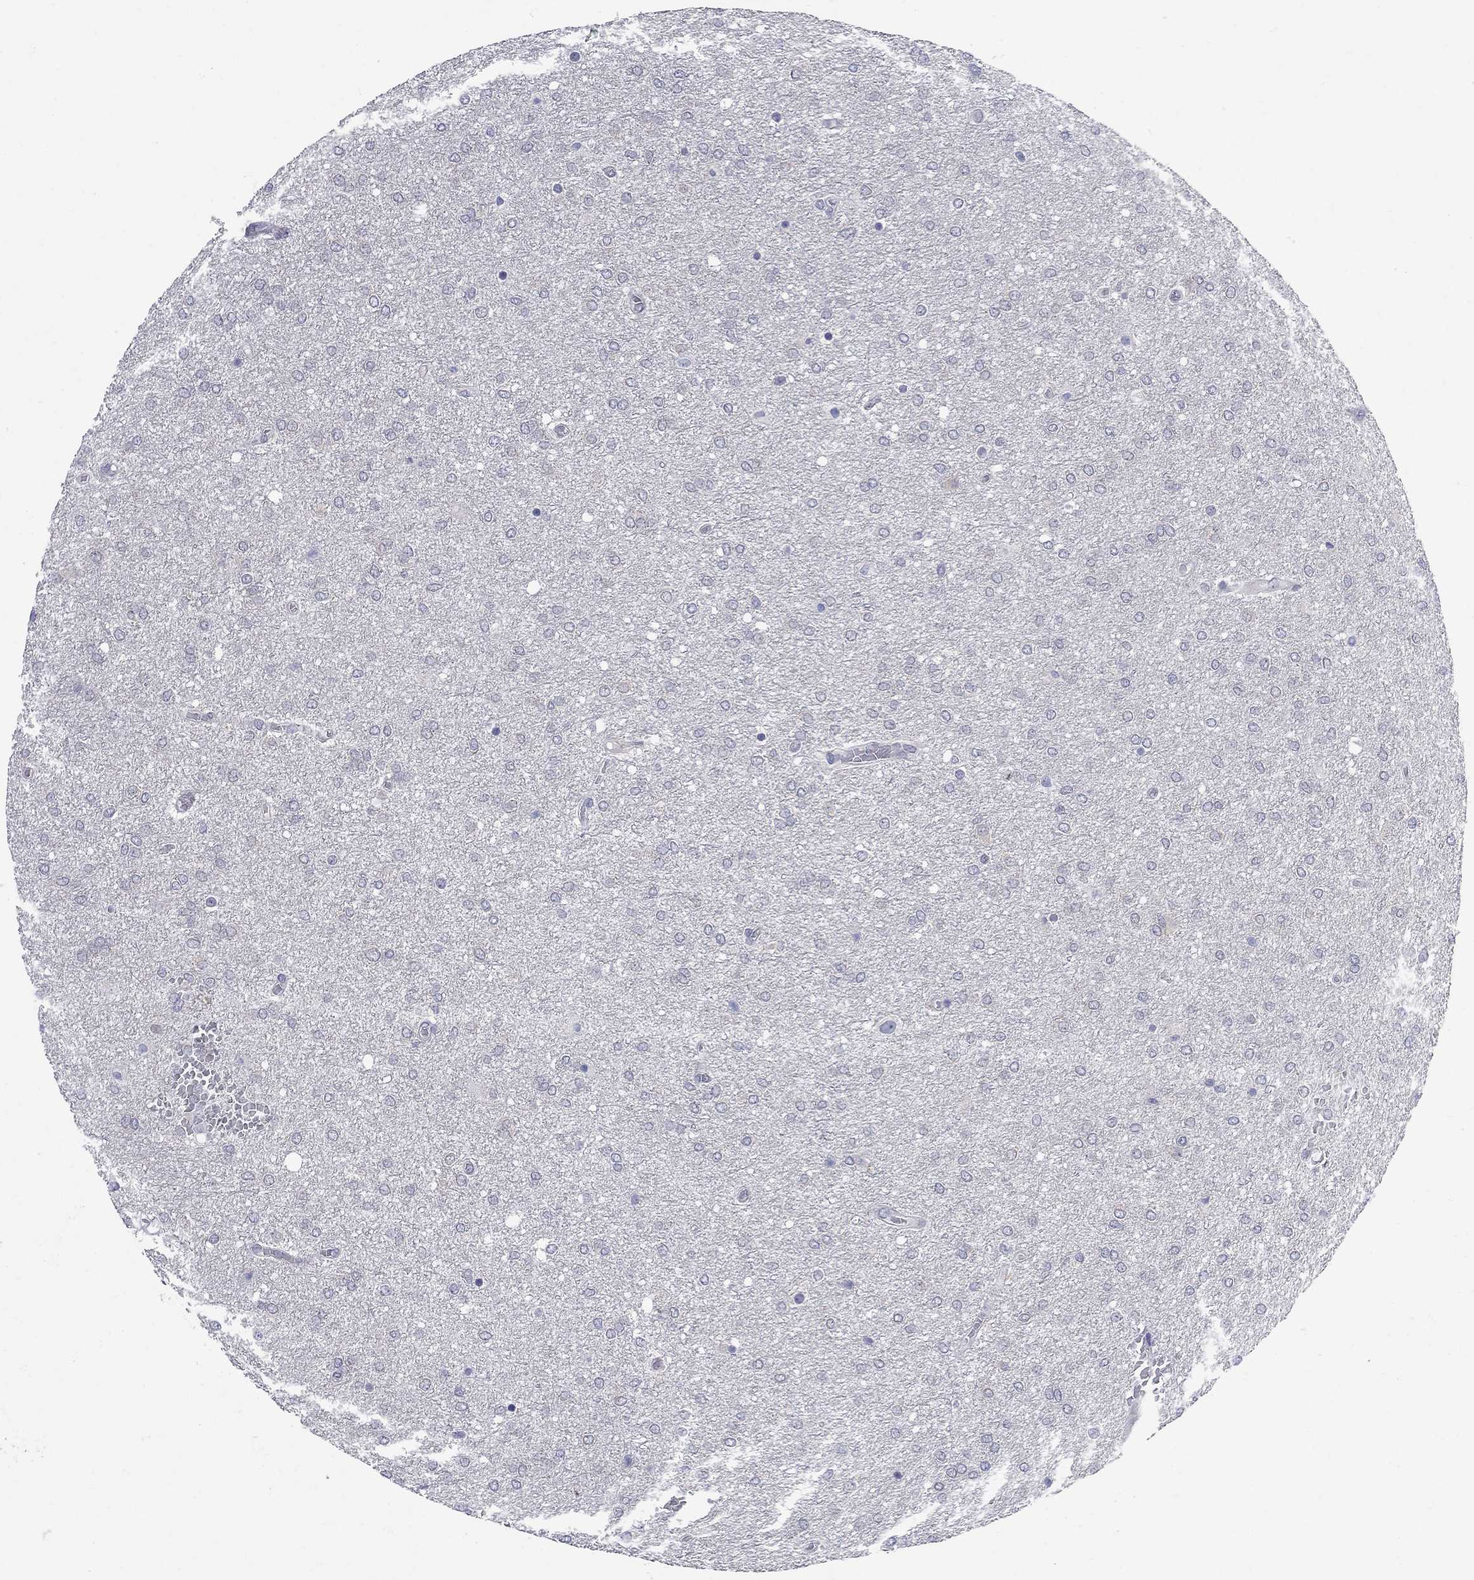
{"staining": {"intensity": "negative", "quantity": "none", "location": "none"}, "tissue": "glioma", "cell_type": "Tumor cells", "image_type": "cancer", "snomed": [{"axis": "morphology", "description": "Glioma, malignant, High grade"}, {"axis": "topography", "description": "Brain"}], "caption": "Photomicrograph shows no significant protein expression in tumor cells of glioma.", "gene": "GALNT8", "patient": {"sex": "female", "age": 61}}